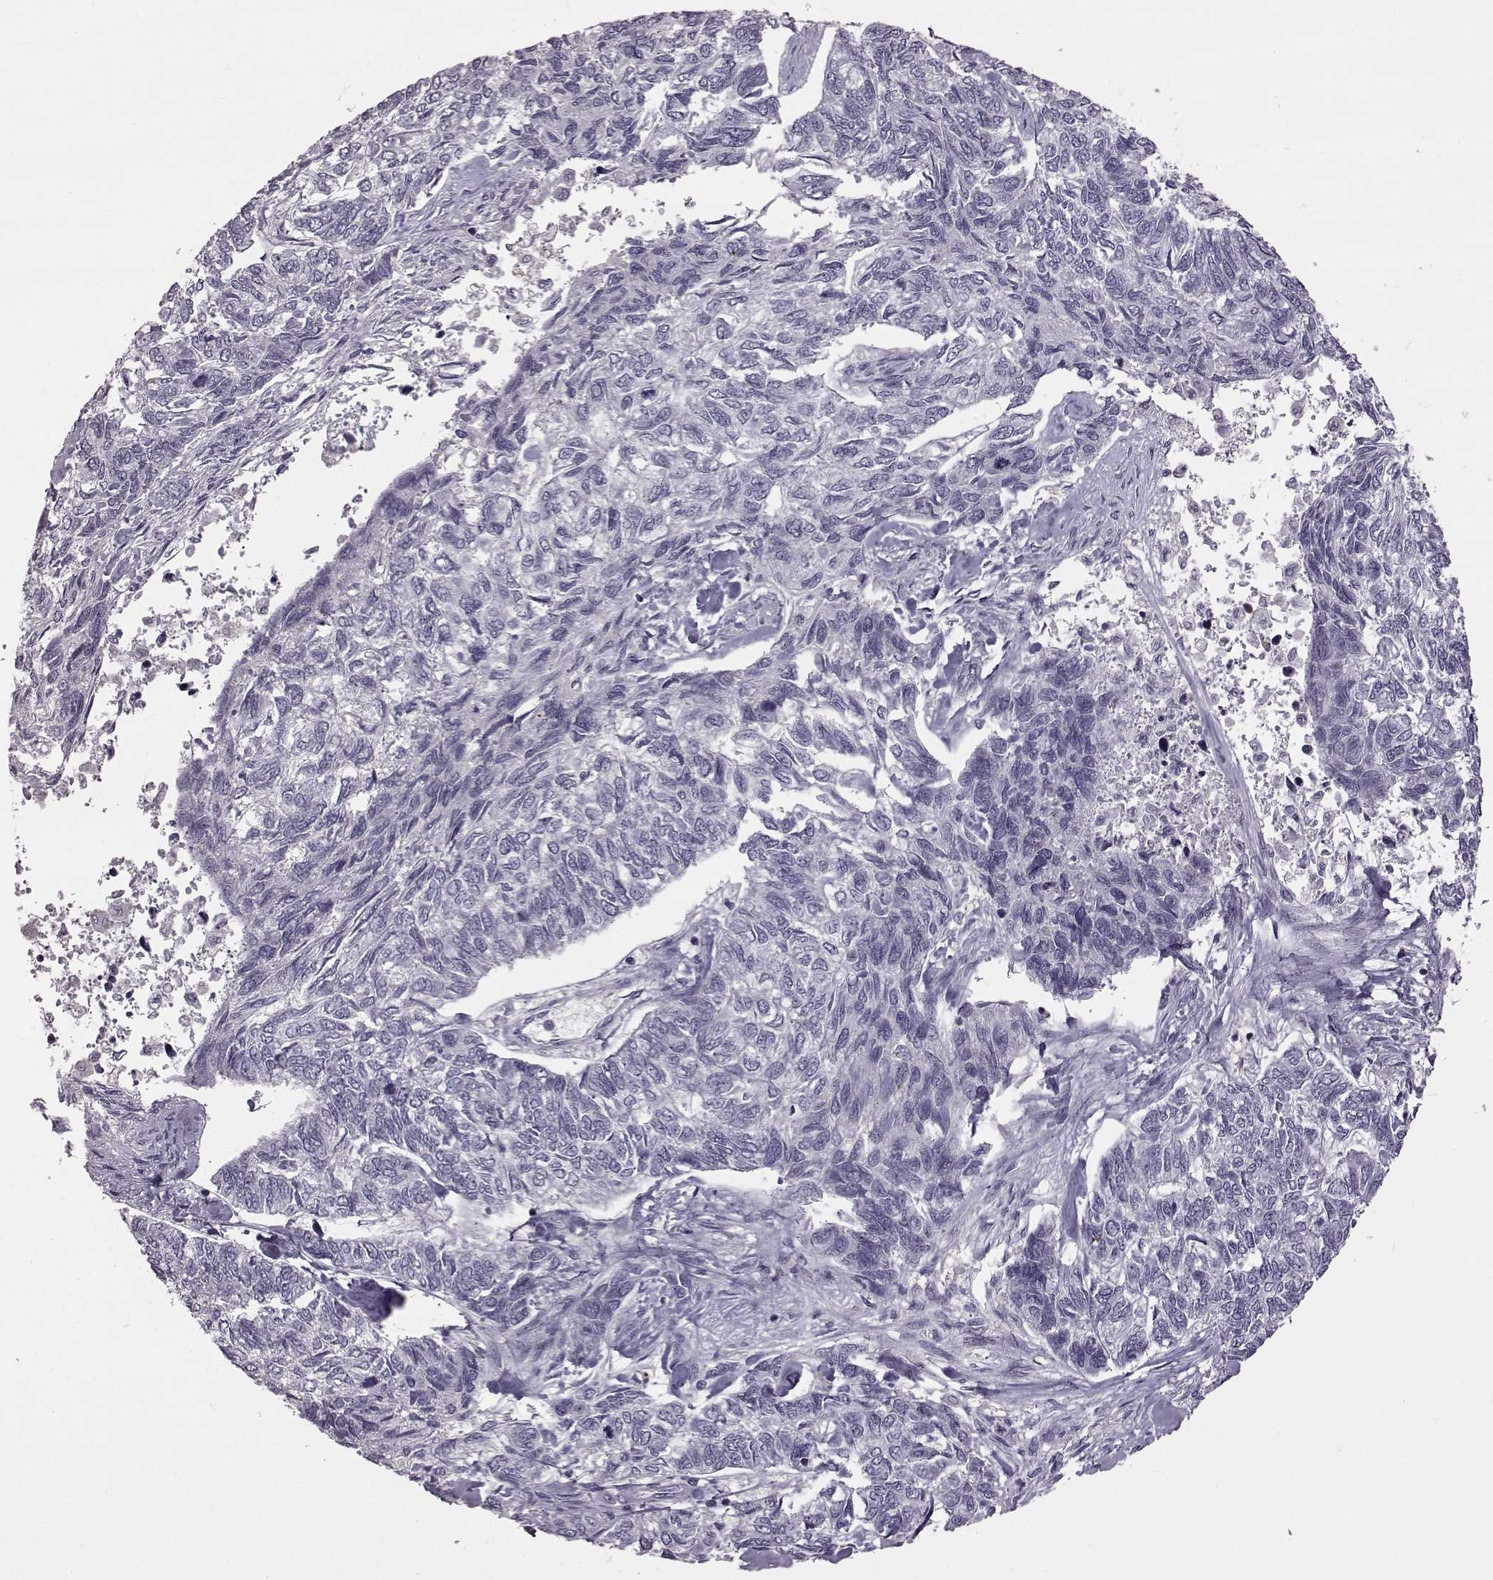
{"staining": {"intensity": "negative", "quantity": "none", "location": "none"}, "tissue": "skin cancer", "cell_type": "Tumor cells", "image_type": "cancer", "snomed": [{"axis": "morphology", "description": "Basal cell carcinoma"}, {"axis": "topography", "description": "Skin"}], "caption": "This is an immunohistochemistry (IHC) photomicrograph of basal cell carcinoma (skin). There is no expression in tumor cells.", "gene": "GAL", "patient": {"sex": "female", "age": 65}}